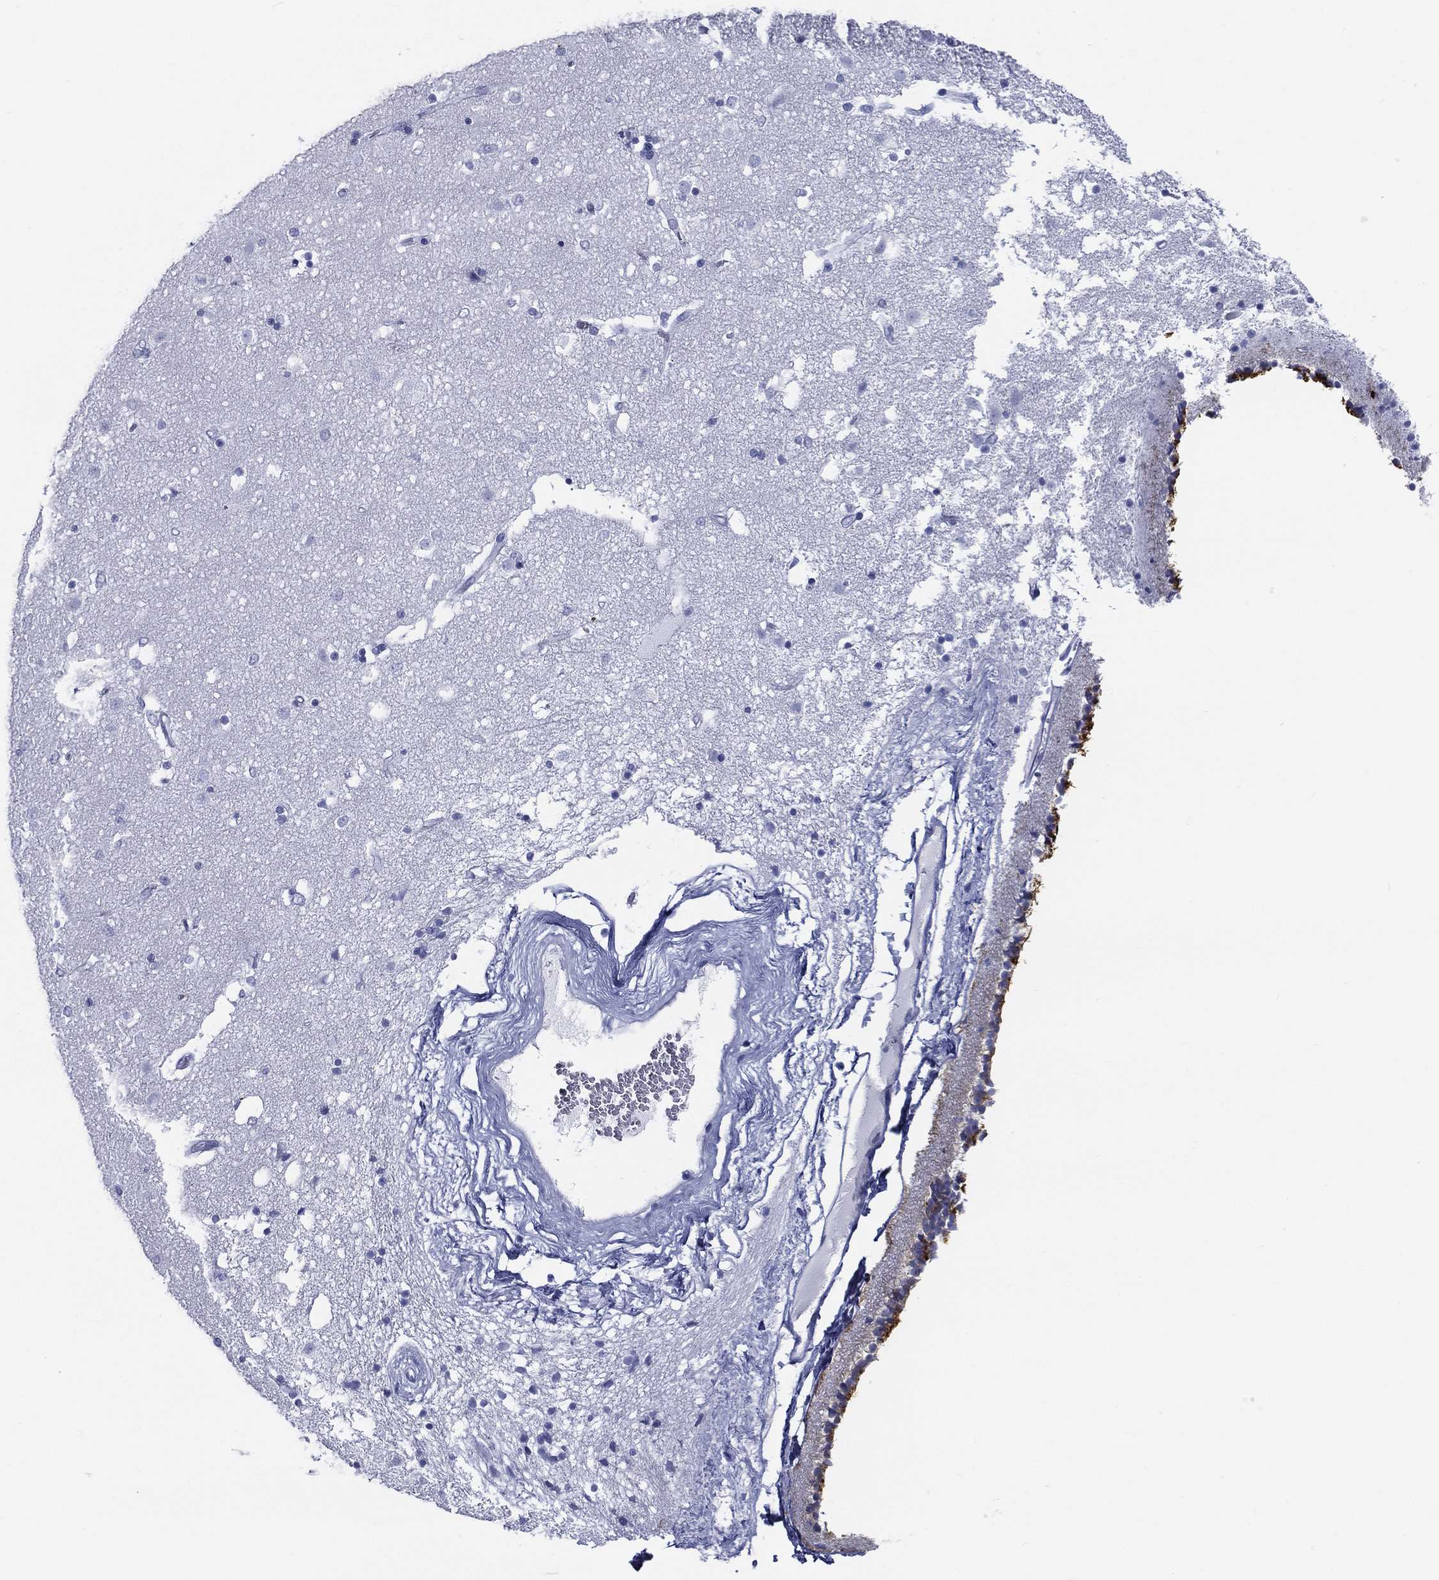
{"staining": {"intensity": "strong", "quantity": "<25%", "location": "cytoplasmic/membranous"}, "tissue": "caudate", "cell_type": "Glial cells", "image_type": "normal", "snomed": [{"axis": "morphology", "description": "Normal tissue, NOS"}, {"axis": "topography", "description": "Lateral ventricle wall"}], "caption": "Protein staining displays strong cytoplasmic/membranous staining in approximately <25% of glial cells in benign caudate. The staining was performed using DAB (3,3'-diaminobenzidine), with brown indicating positive protein expression. Nuclei are stained blue with hematoxylin.", "gene": "RSPH4A", "patient": {"sex": "female", "age": 71}}